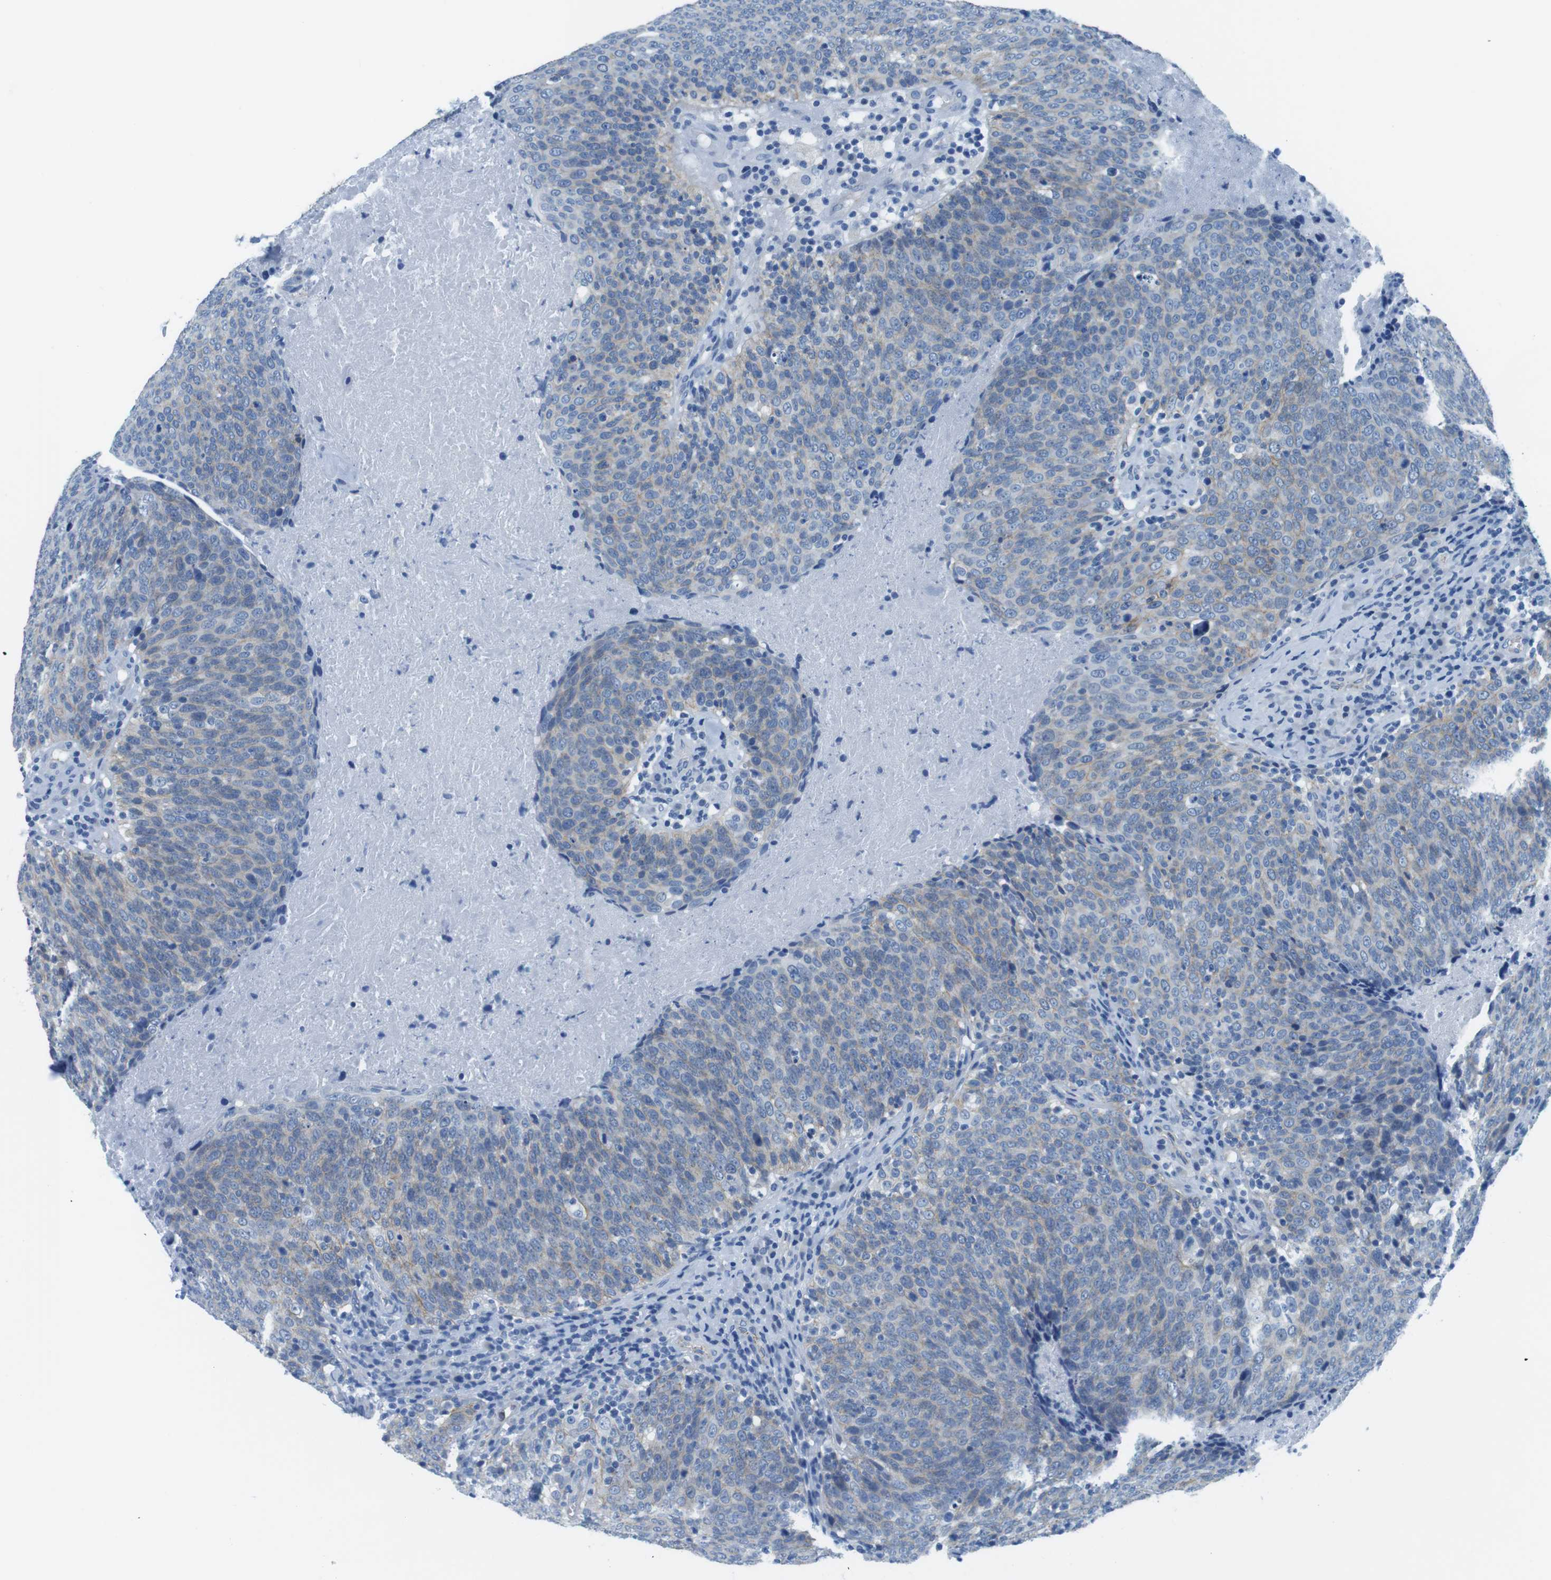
{"staining": {"intensity": "weak", "quantity": "25%-75%", "location": "cytoplasmic/membranous"}, "tissue": "head and neck cancer", "cell_type": "Tumor cells", "image_type": "cancer", "snomed": [{"axis": "morphology", "description": "Squamous cell carcinoma, NOS"}, {"axis": "morphology", "description": "Squamous cell carcinoma, metastatic, NOS"}, {"axis": "topography", "description": "Lymph node"}, {"axis": "topography", "description": "Head-Neck"}], "caption": "A low amount of weak cytoplasmic/membranous positivity is seen in about 25%-75% of tumor cells in head and neck cancer (metastatic squamous cell carcinoma) tissue. (DAB IHC, brown staining for protein, blue staining for nuclei).", "gene": "SLC6A6", "patient": {"sex": "male", "age": 62}}